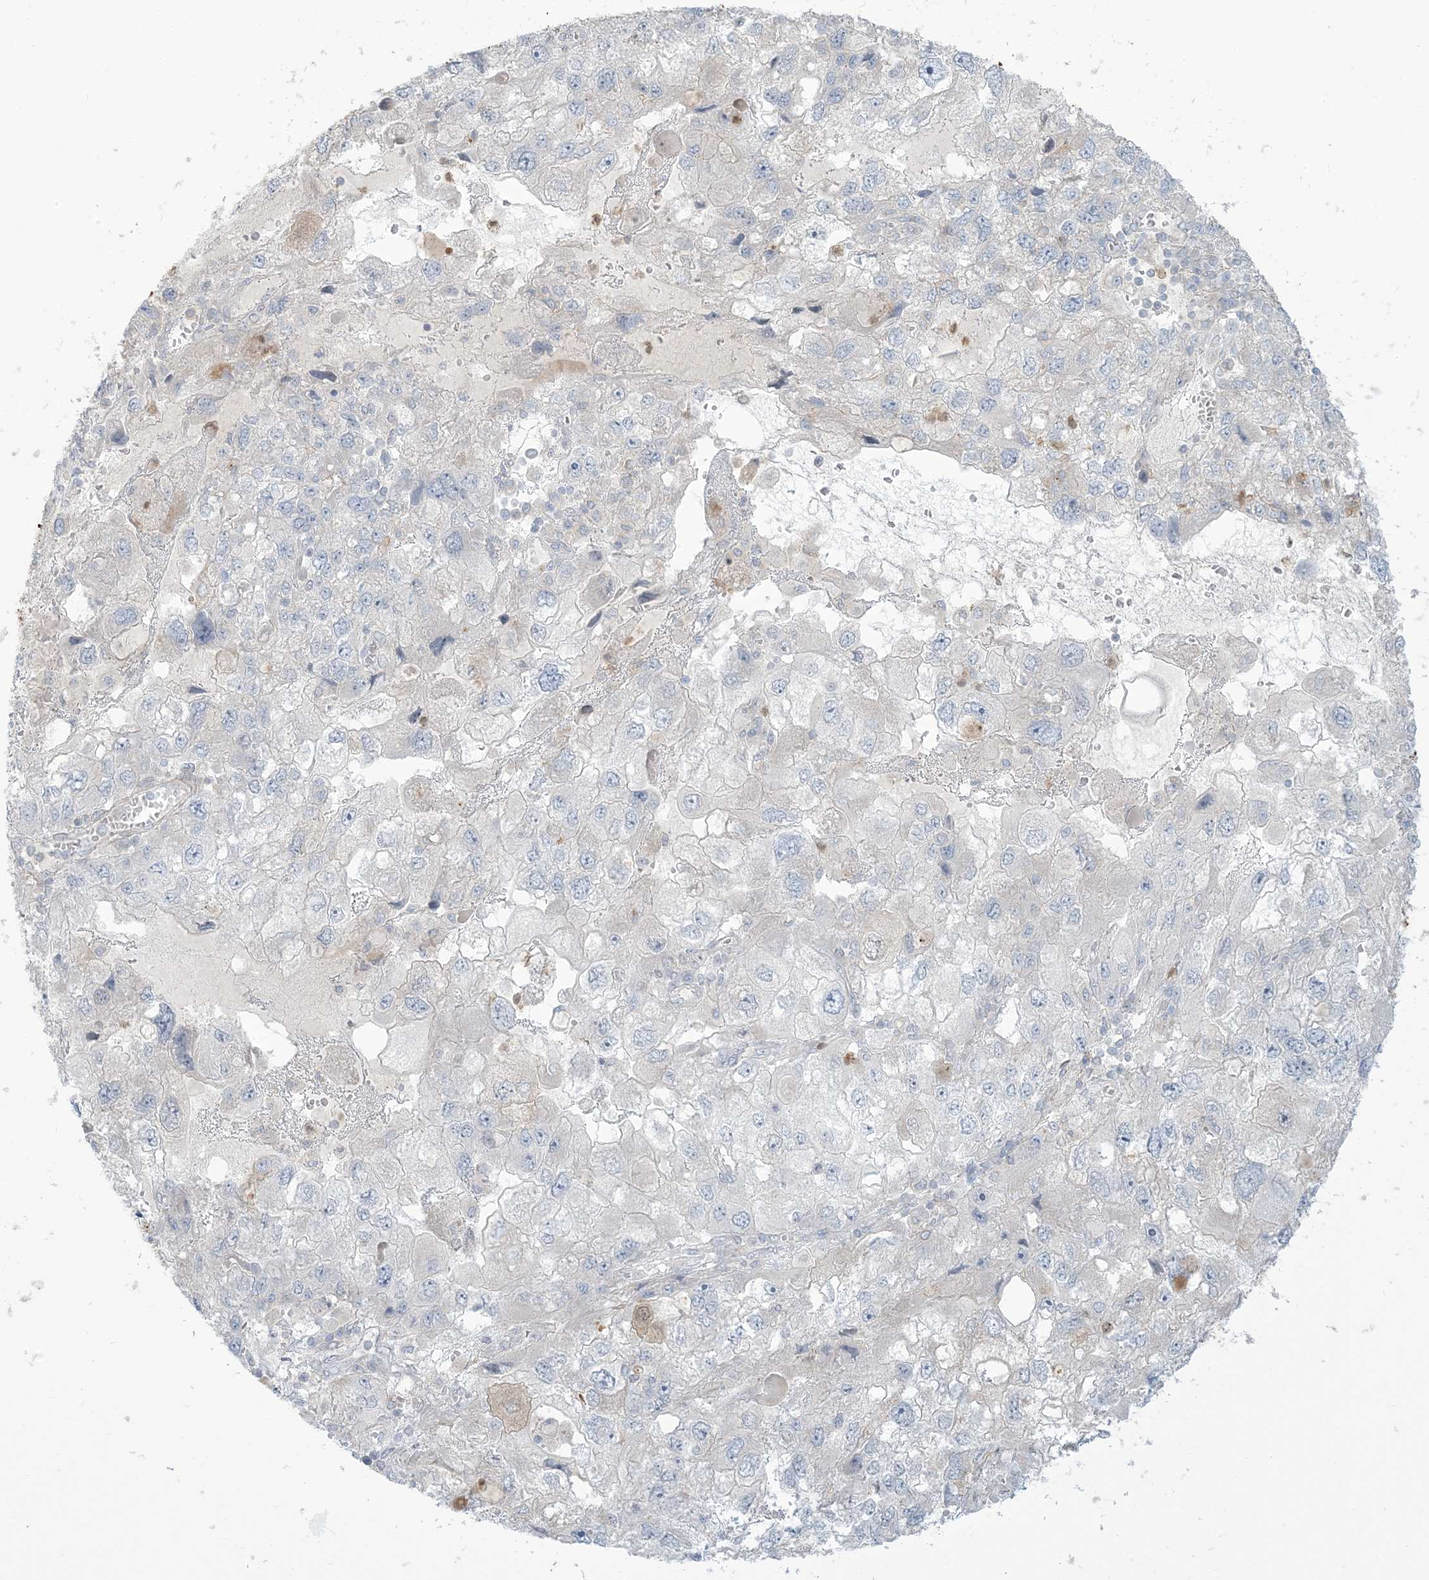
{"staining": {"intensity": "negative", "quantity": "none", "location": "none"}, "tissue": "endometrial cancer", "cell_type": "Tumor cells", "image_type": "cancer", "snomed": [{"axis": "morphology", "description": "Adenocarcinoma, NOS"}, {"axis": "topography", "description": "Endometrium"}], "caption": "Tumor cells show no significant protein staining in adenocarcinoma (endometrial).", "gene": "AFTPH", "patient": {"sex": "female", "age": 49}}